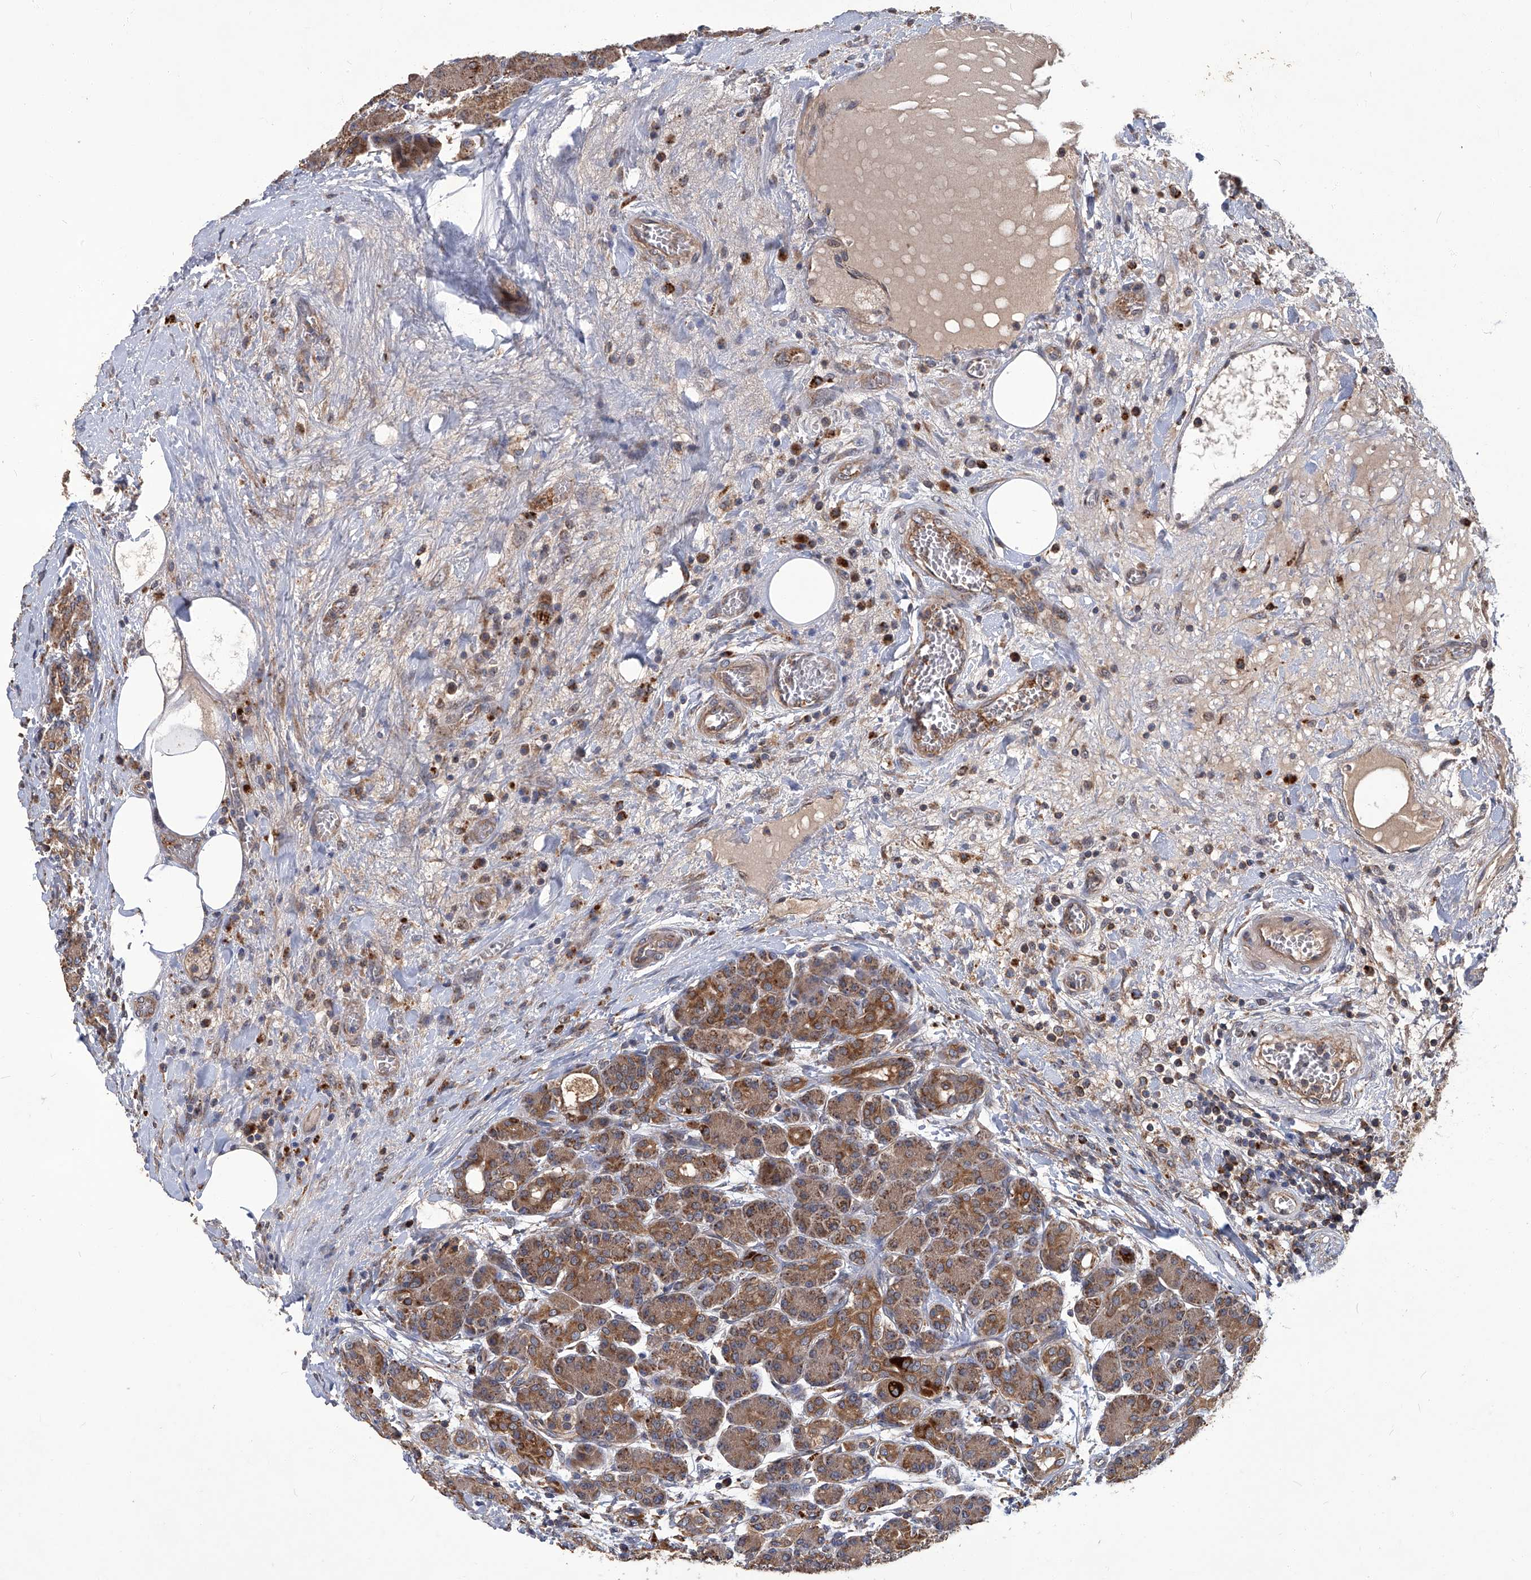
{"staining": {"intensity": "moderate", "quantity": ">75%", "location": "cytoplasmic/membranous"}, "tissue": "pancreas", "cell_type": "Exocrine glandular cells", "image_type": "normal", "snomed": [{"axis": "morphology", "description": "Normal tissue, NOS"}, {"axis": "topography", "description": "Pancreas"}], "caption": "DAB (3,3'-diaminobenzidine) immunohistochemical staining of normal human pancreas demonstrates moderate cytoplasmic/membranous protein positivity in approximately >75% of exocrine glandular cells.", "gene": "TNFRSF13B", "patient": {"sex": "male", "age": 63}}